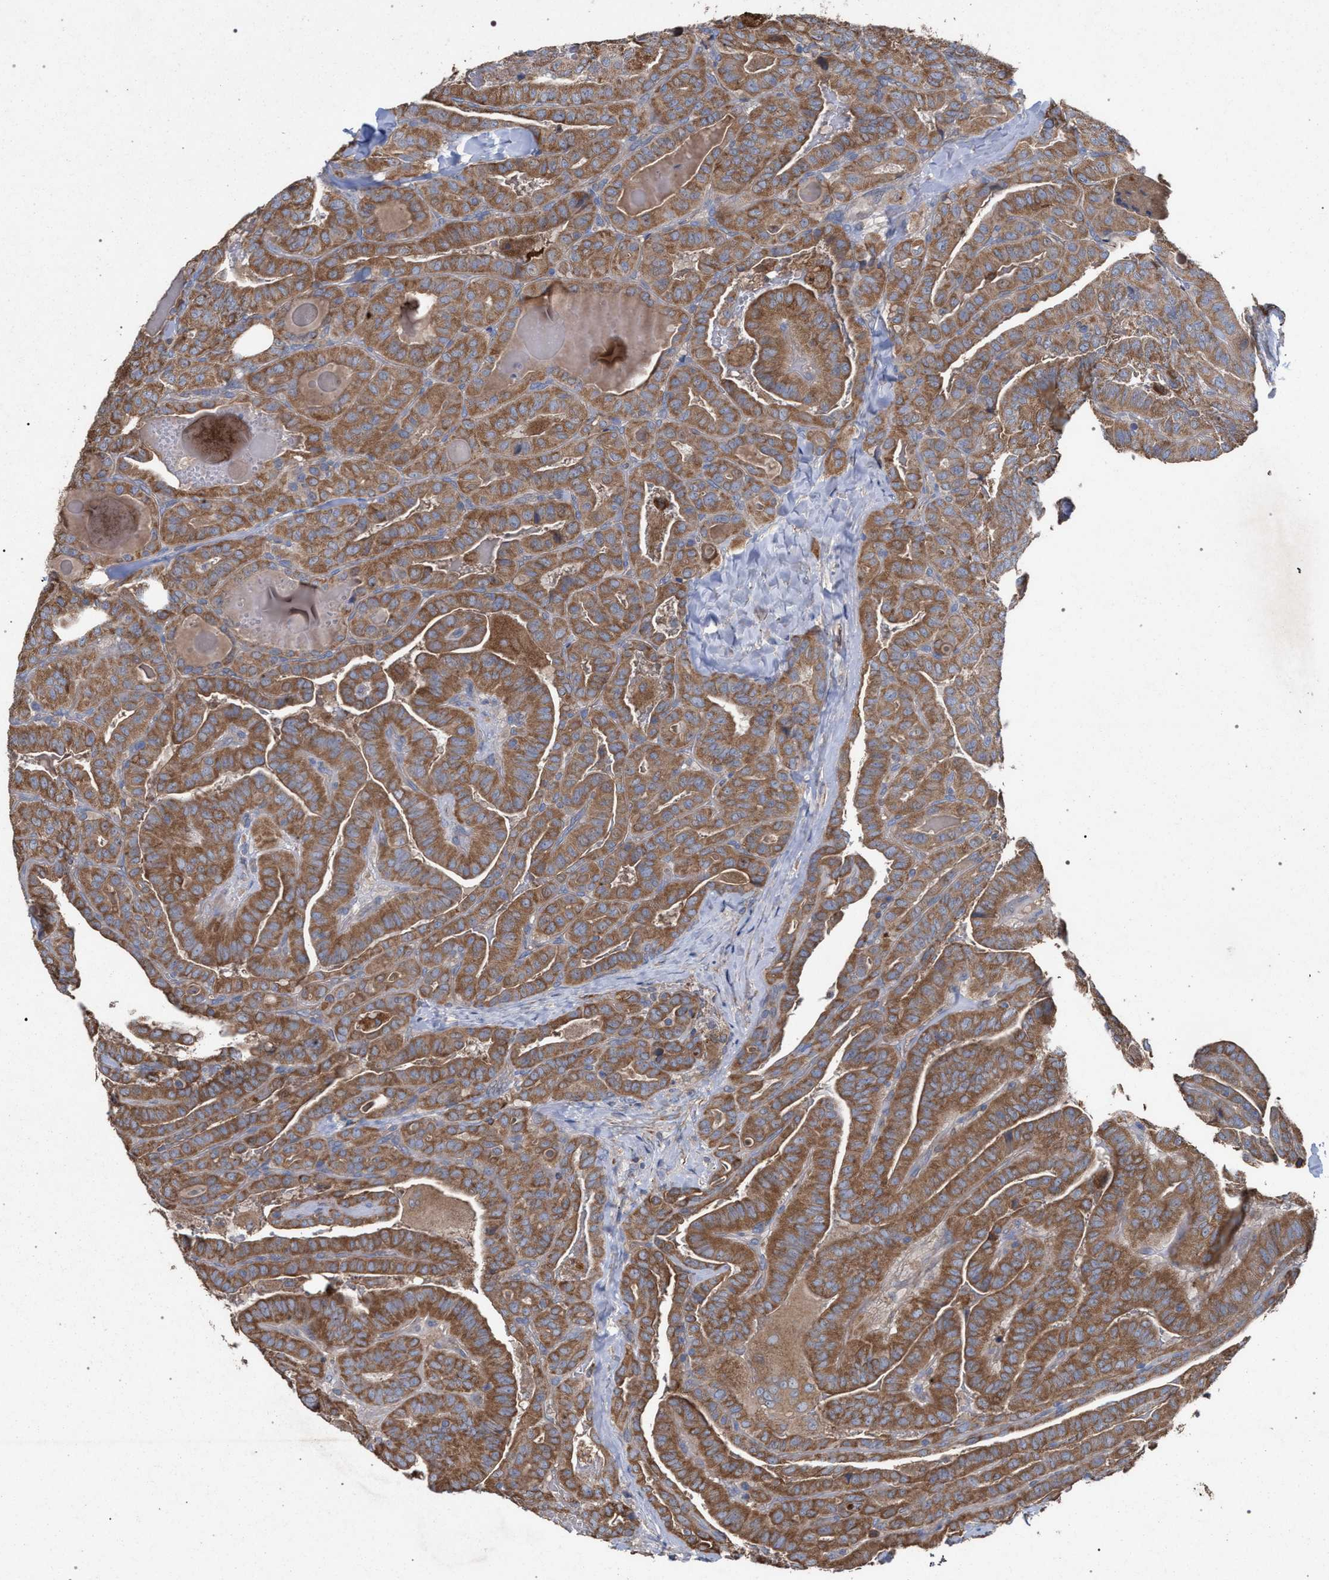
{"staining": {"intensity": "moderate", "quantity": ">75%", "location": "cytoplasmic/membranous"}, "tissue": "thyroid cancer", "cell_type": "Tumor cells", "image_type": "cancer", "snomed": [{"axis": "morphology", "description": "Papillary adenocarcinoma, NOS"}, {"axis": "topography", "description": "Thyroid gland"}], "caption": "This image demonstrates immunohistochemistry staining of human thyroid cancer, with medium moderate cytoplasmic/membranous positivity in approximately >75% of tumor cells.", "gene": "BCL2L12", "patient": {"sex": "male", "age": 77}}